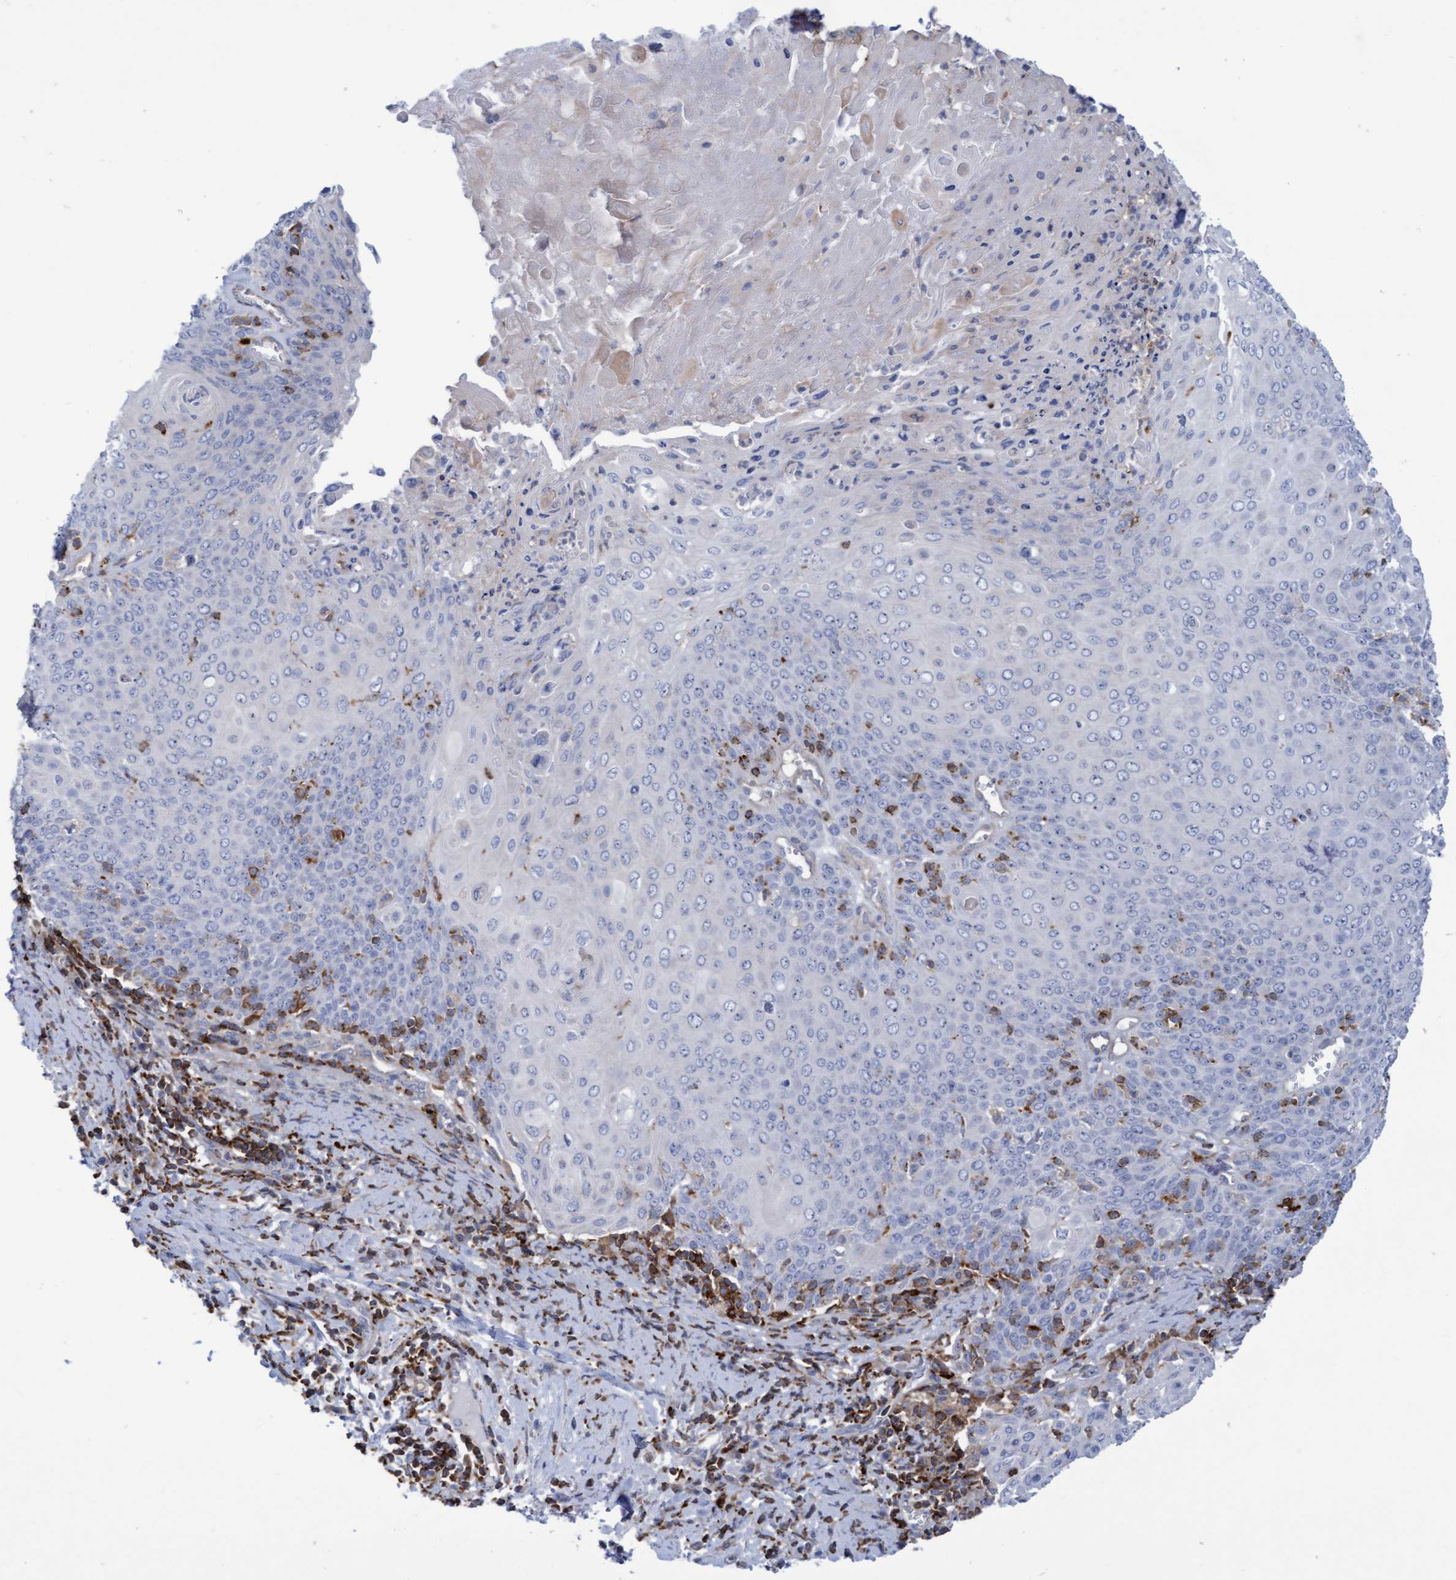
{"staining": {"intensity": "negative", "quantity": "none", "location": "none"}, "tissue": "cervical cancer", "cell_type": "Tumor cells", "image_type": "cancer", "snomed": [{"axis": "morphology", "description": "Squamous cell carcinoma, NOS"}, {"axis": "topography", "description": "Cervix"}], "caption": "Immunohistochemical staining of cervical cancer (squamous cell carcinoma) demonstrates no significant staining in tumor cells.", "gene": "FNBP1", "patient": {"sex": "female", "age": 39}}